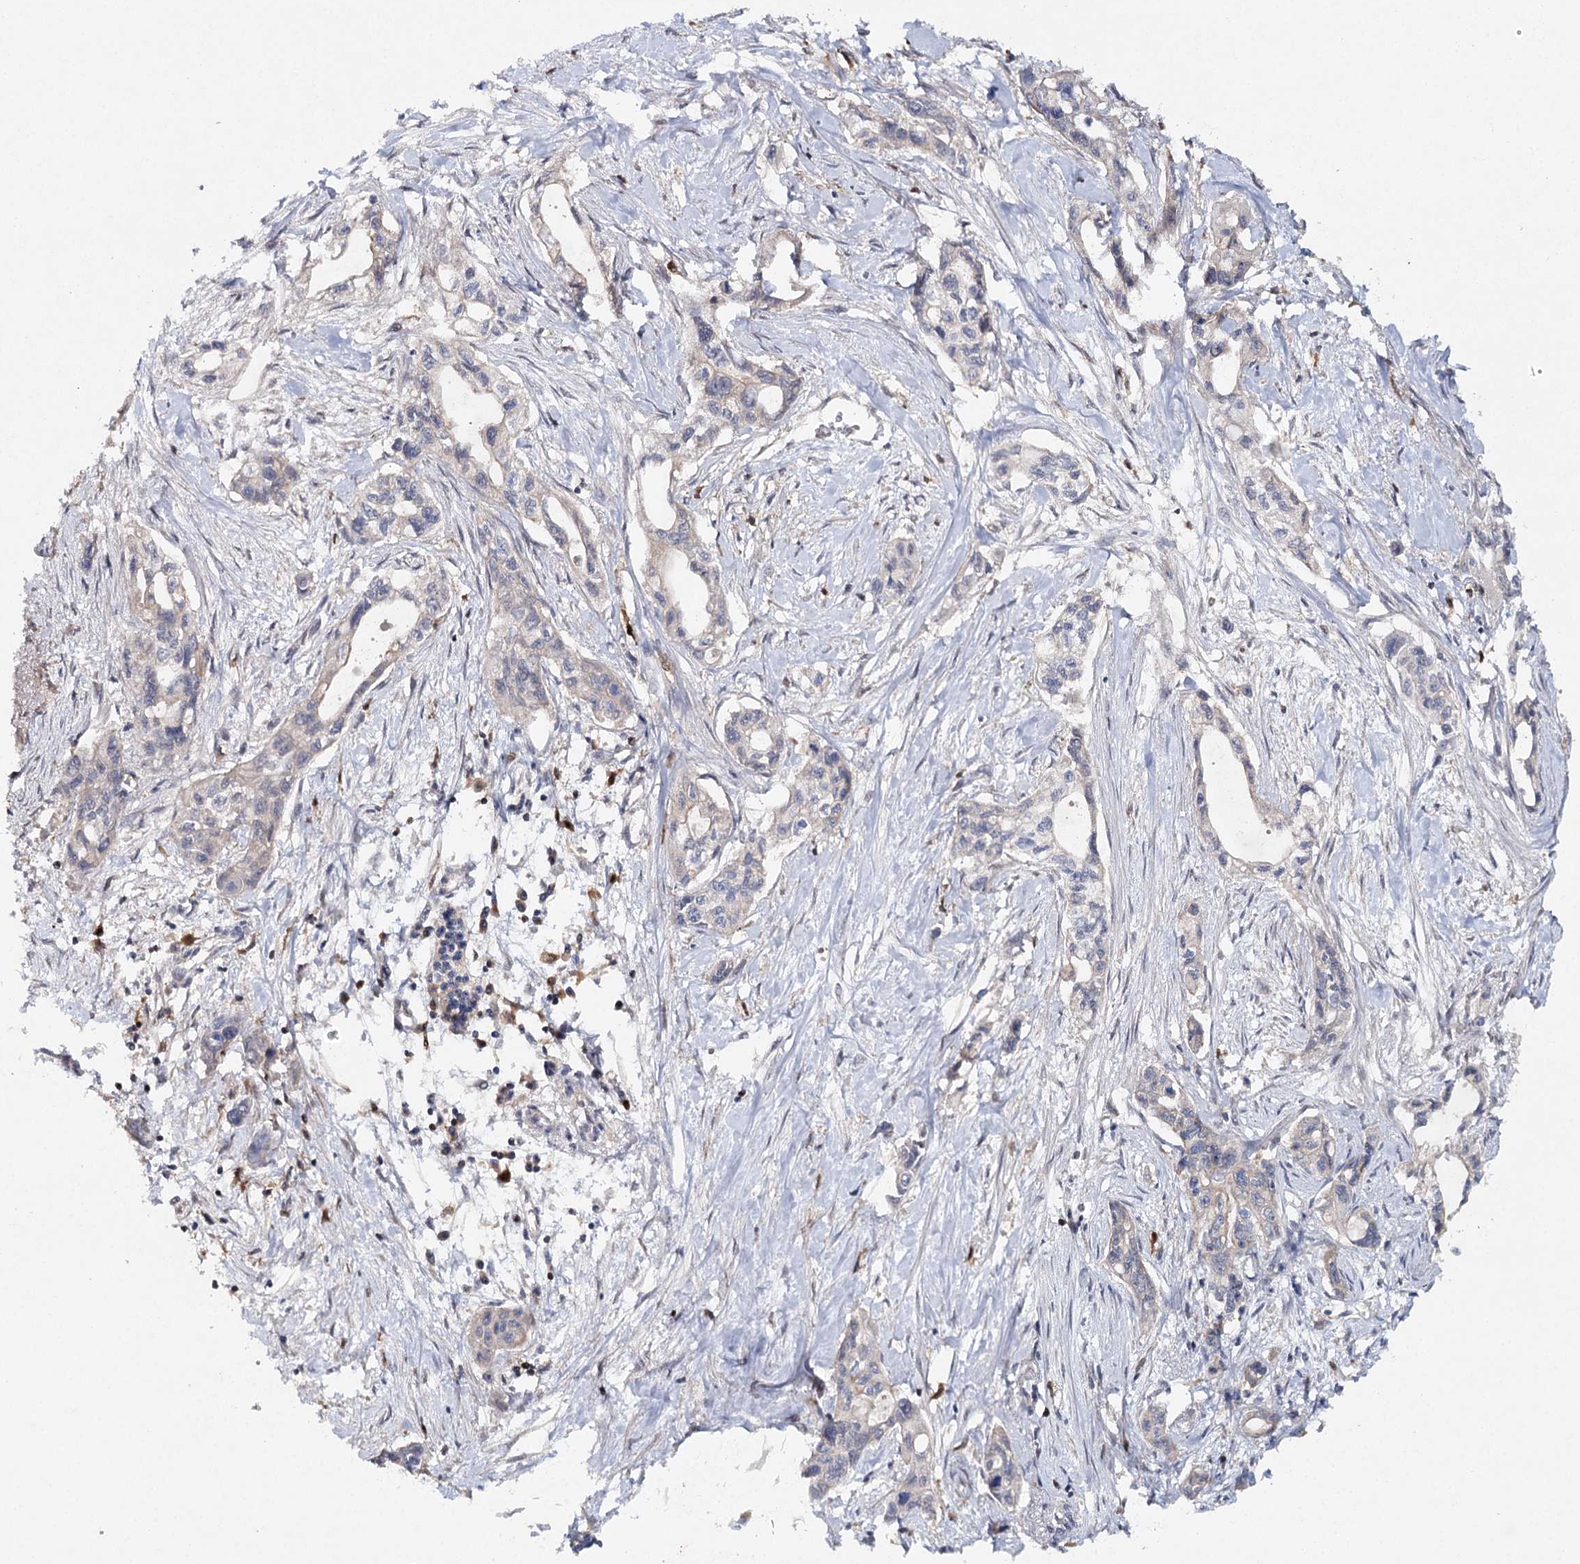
{"staining": {"intensity": "weak", "quantity": "<25%", "location": "cytoplasmic/membranous"}, "tissue": "pancreatic cancer", "cell_type": "Tumor cells", "image_type": "cancer", "snomed": [{"axis": "morphology", "description": "Adenocarcinoma, NOS"}, {"axis": "topography", "description": "Pancreas"}], "caption": "DAB immunohistochemical staining of pancreatic adenocarcinoma shows no significant expression in tumor cells.", "gene": "SLC41A2", "patient": {"sex": "male", "age": 75}}